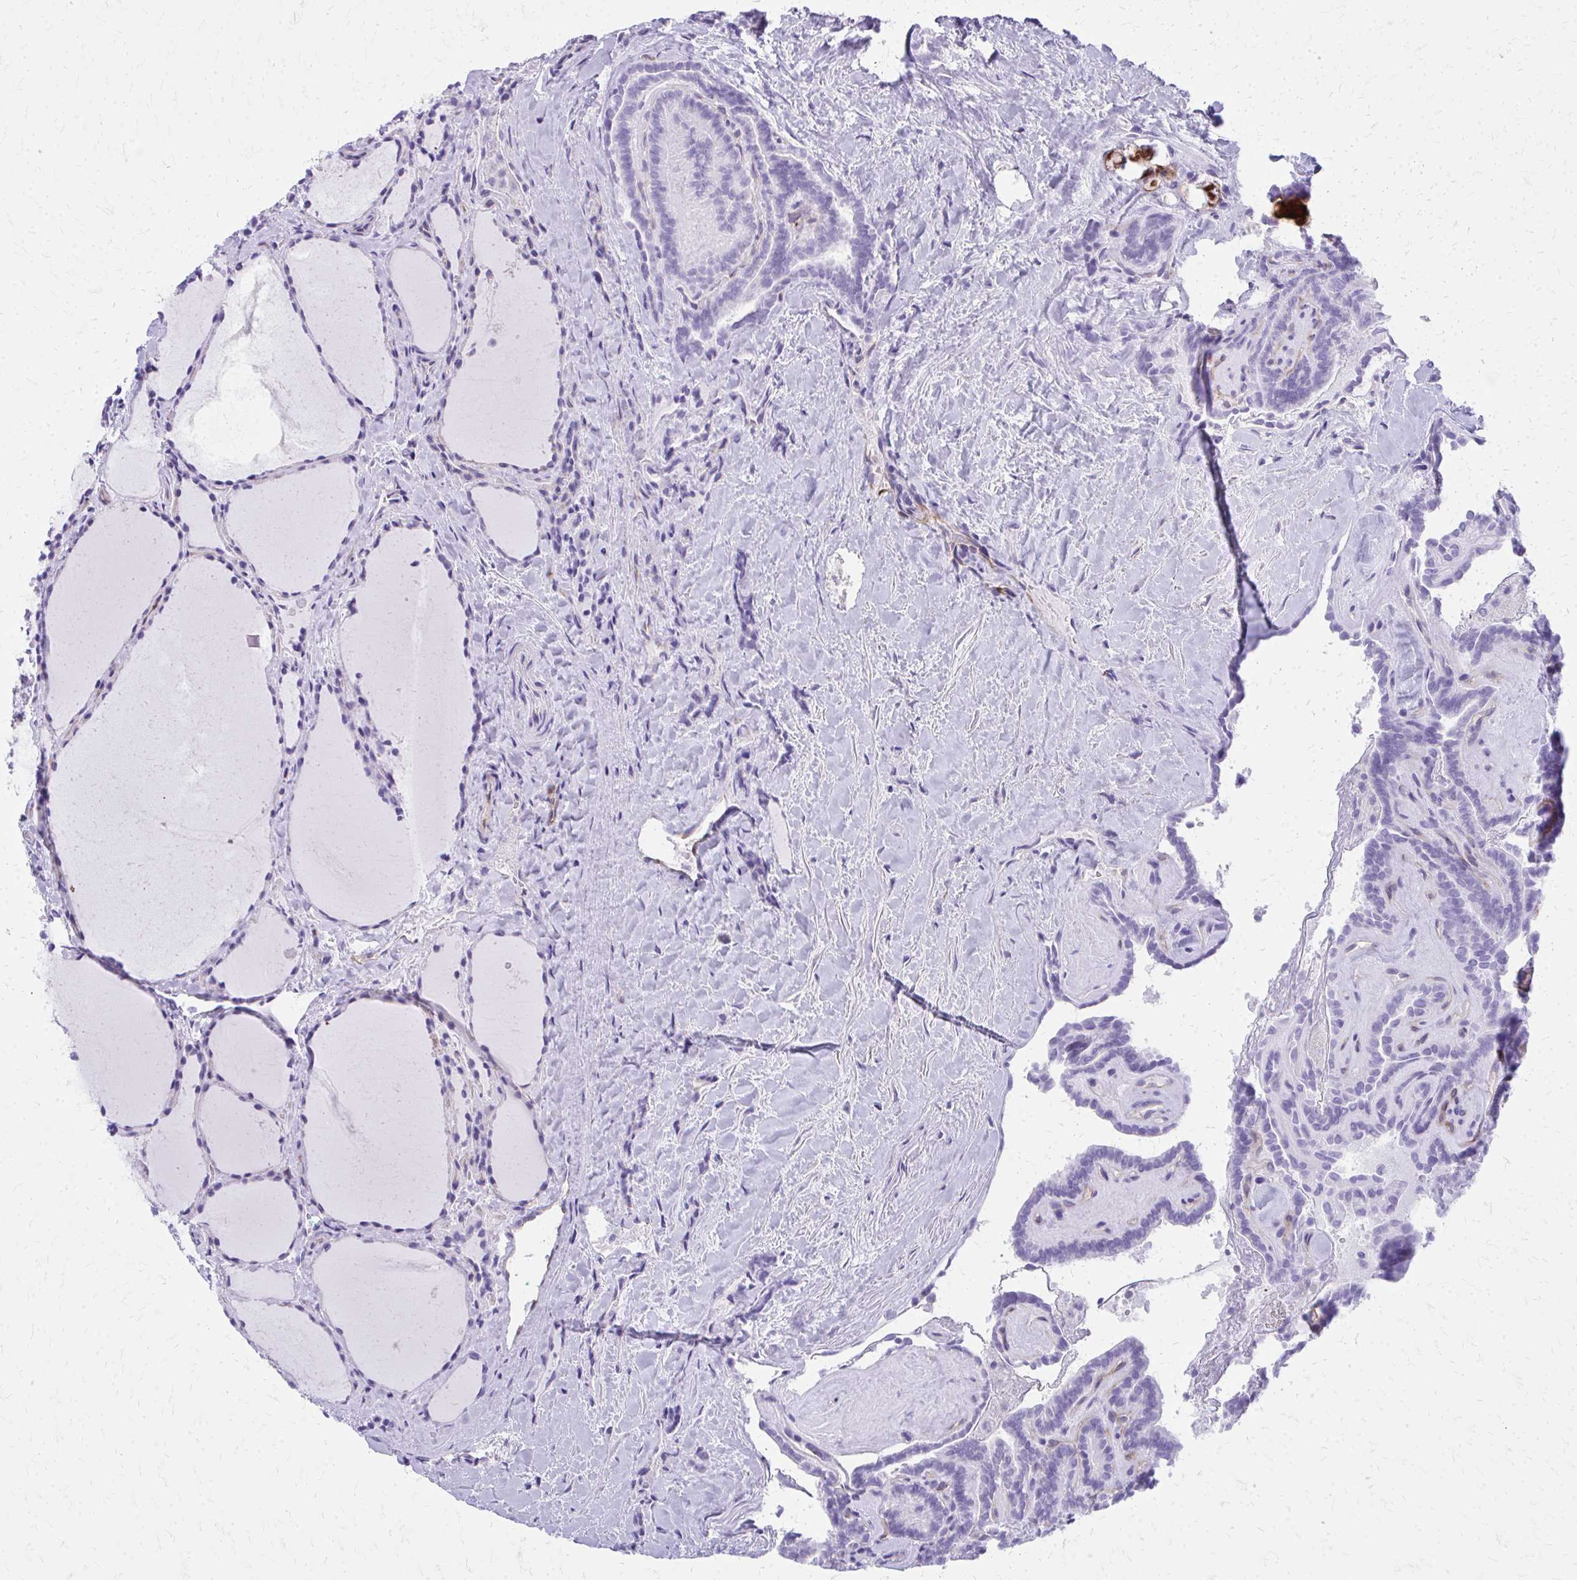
{"staining": {"intensity": "negative", "quantity": "none", "location": "none"}, "tissue": "thyroid cancer", "cell_type": "Tumor cells", "image_type": "cancer", "snomed": [{"axis": "morphology", "description": "Papillary adenocarcinoma, NOS"}, {"axis": "topography", "description": "Thyroid gland"}], "caption": "An image of human thyroid cancer (papillary adenocarcinoma) is negative for staining in tumor cells.", "gene": "TPSG1", "patient": {"sex": "female", "age": 21}}